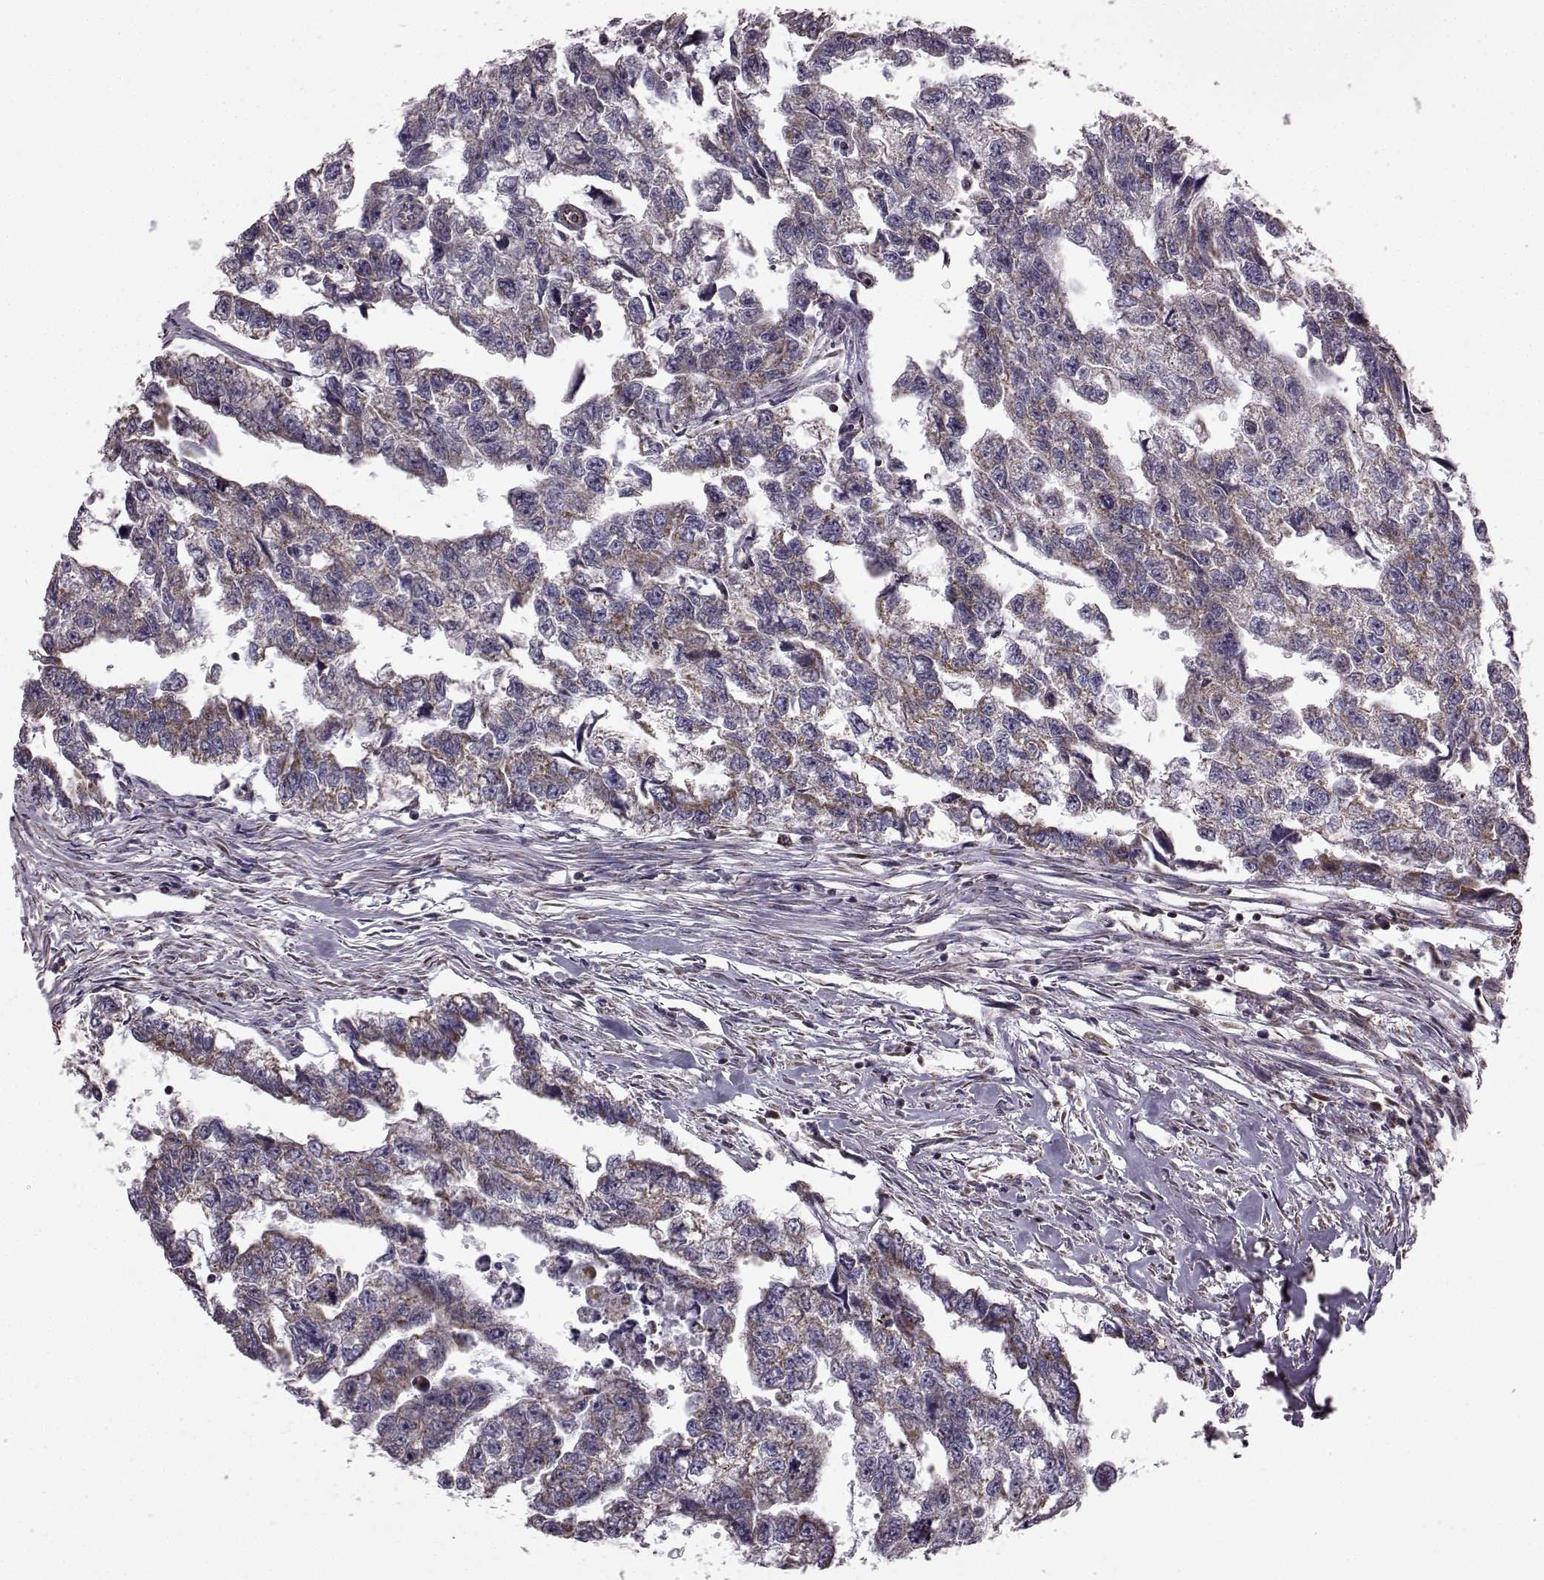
{"staining": {"intensity": "moderate", "quantity": "25%-75%", "location": "cytoplasmic/membranous"}, "tissue": "testis cancer", "cell_type": "Tumor cells", "image_type": "cancer", "snomed": [{"axis": "morphology", "description": "Carcinoma, Embryonal, NOS"}, {"axis": "morphology", "description": "Teratoma, malignant, NOS"}, {"axis": "topography", "description": "Testis"}], "caption": "The immunohistochemical stain labels moderate cytoplasmic/membranous positivity in tumor cells of testis teratoma (malignant) tissue.", "gene": "FAM8A1", "patient": {"sex": "male", "age": 44}}